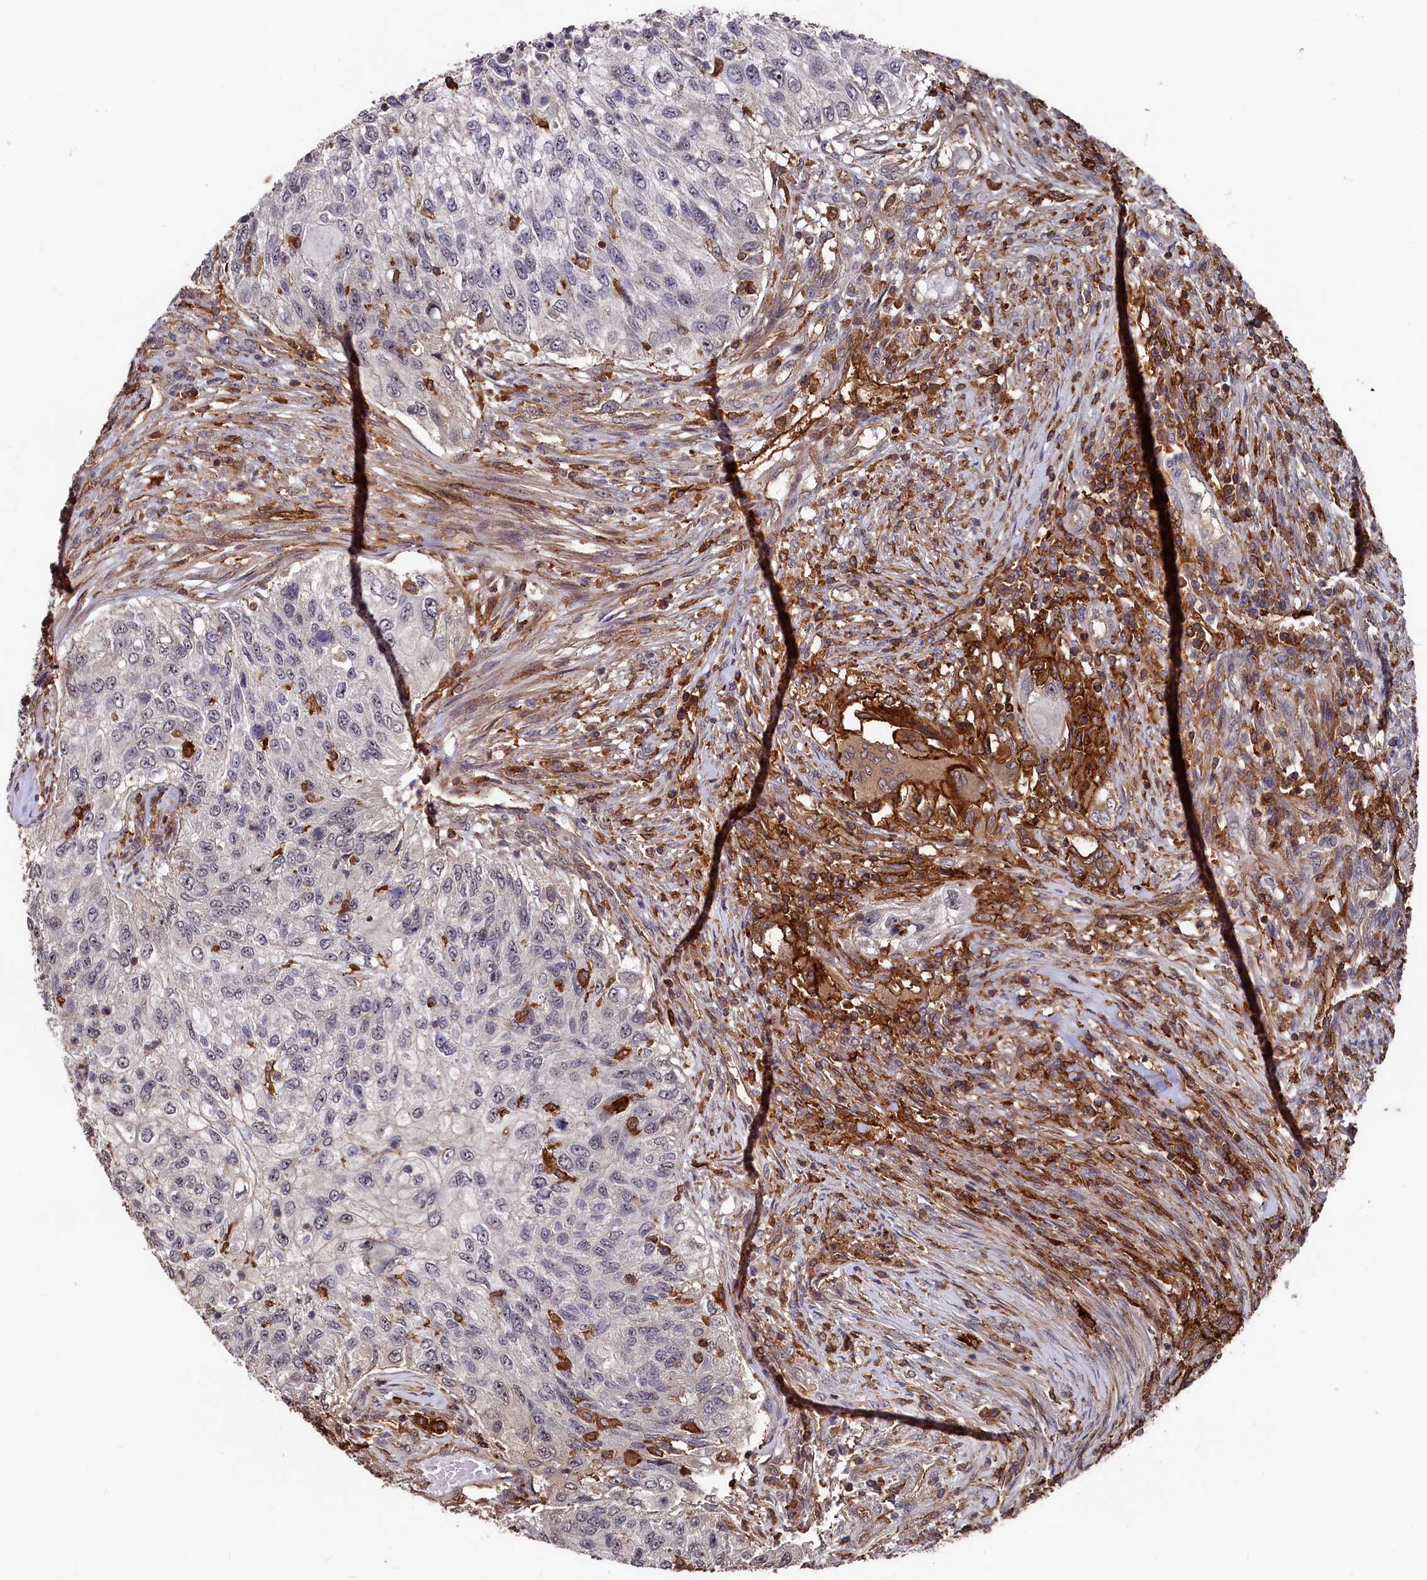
{"staining": {"intensity": "negative", "quantity": "none", "location": "none"}, "tissue": "urothelial cancer", "cell_type": "Tumor cells", "image_type": "cancer", "snomed": [{"axis": "morphology", "description": "Urothelial carcinoma, High grade"}, {"axis": "topography", "description": "Urinary bladder"}], "caption": "Protein analysis of urothelial cancer reveals no significant staining in tumor cells.", "gene": "PLEKHO2", "patient": {"sex": "female", "age": 60}}